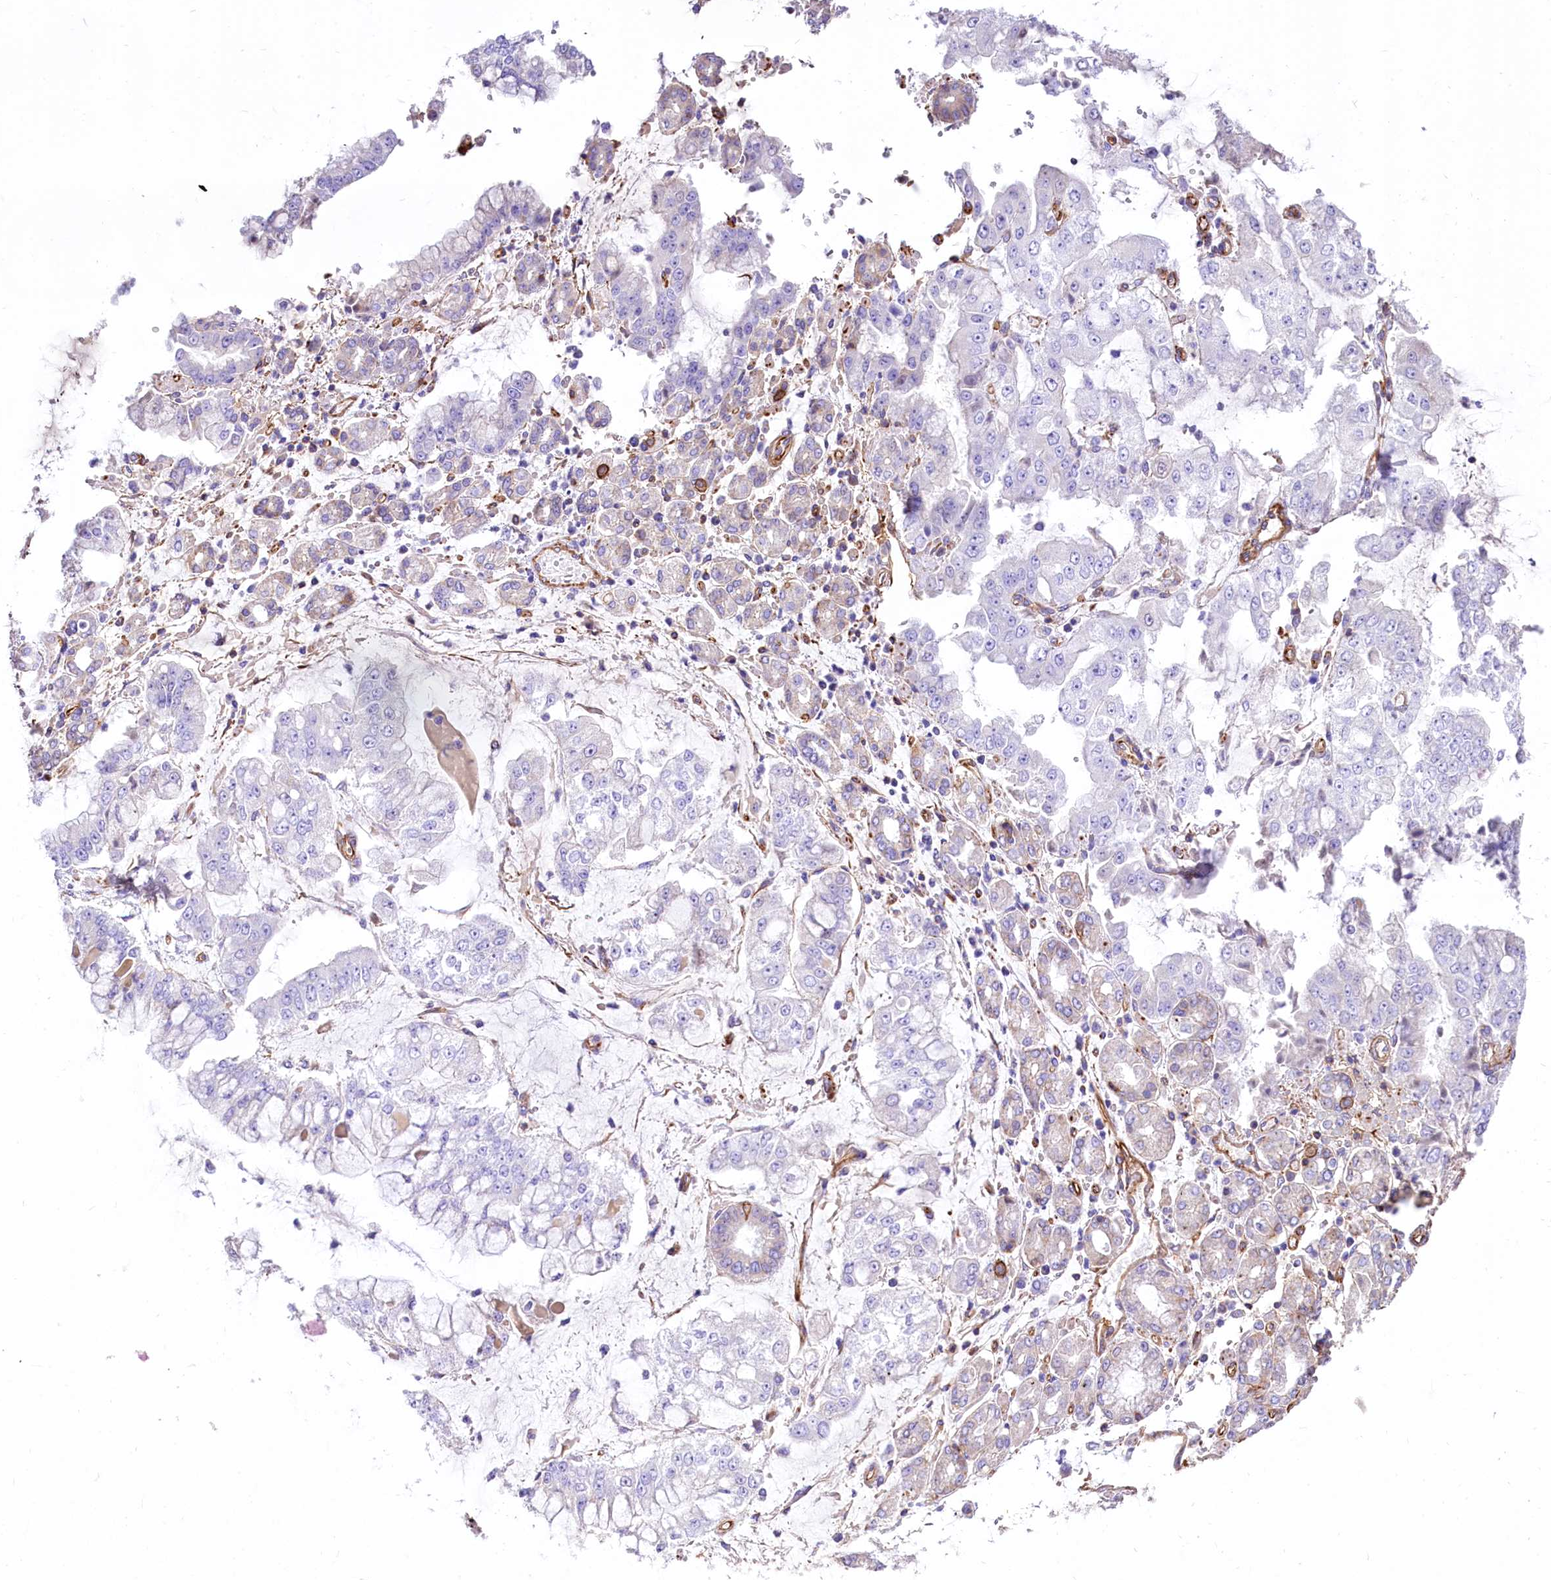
{"staining": {"intensity": "negative", "quantity": "none", "location": "none"}, "tissue": "stomach cancer", "cell_type": "Tumor cells", "image_type": "cancer", "snomed": [{"axis": "morphology", "description": "Adenocarcinoma, NOS"}, {"axis": "topography", "description": "Stomach"}], "caption": "Stomach cancer was stained to show a protein in brown. There is no significant positivity in tumor cells.", "gene": "CD99", "patient": {"sex": "male", "age": 76}}